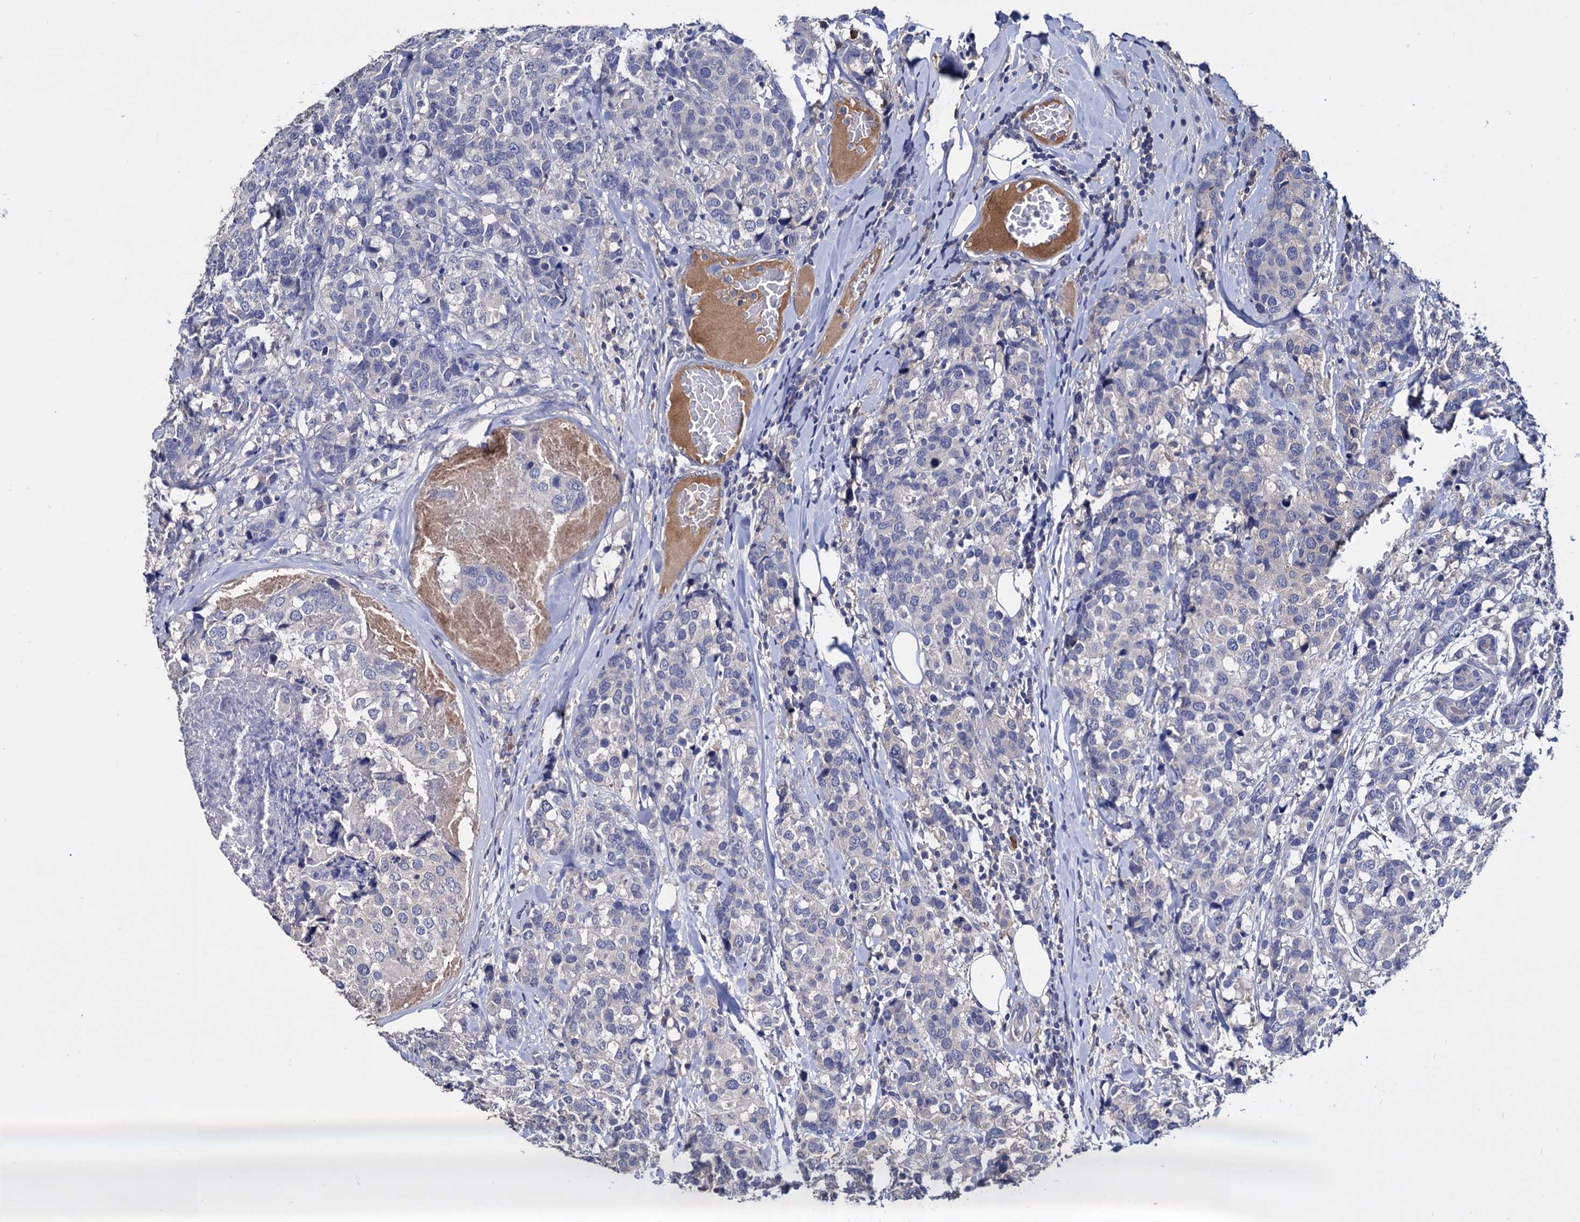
{"staining": {"intensity": "negative", "quantity": "none", "location": "none"}, "tissue": "breast cancer", "cell_type": "Tumor cells", "image_type": "cancer", "snomed": [{"axis": "morphology", "description": "Lobular carcinoma"}, {"axis": "topography", "description": "Breast"}], "caption": "IHC of breast cancer reveals no staining in tumor cells.", "gene": "NPAS4", "patient": {"sex": "female", "age": 59}}